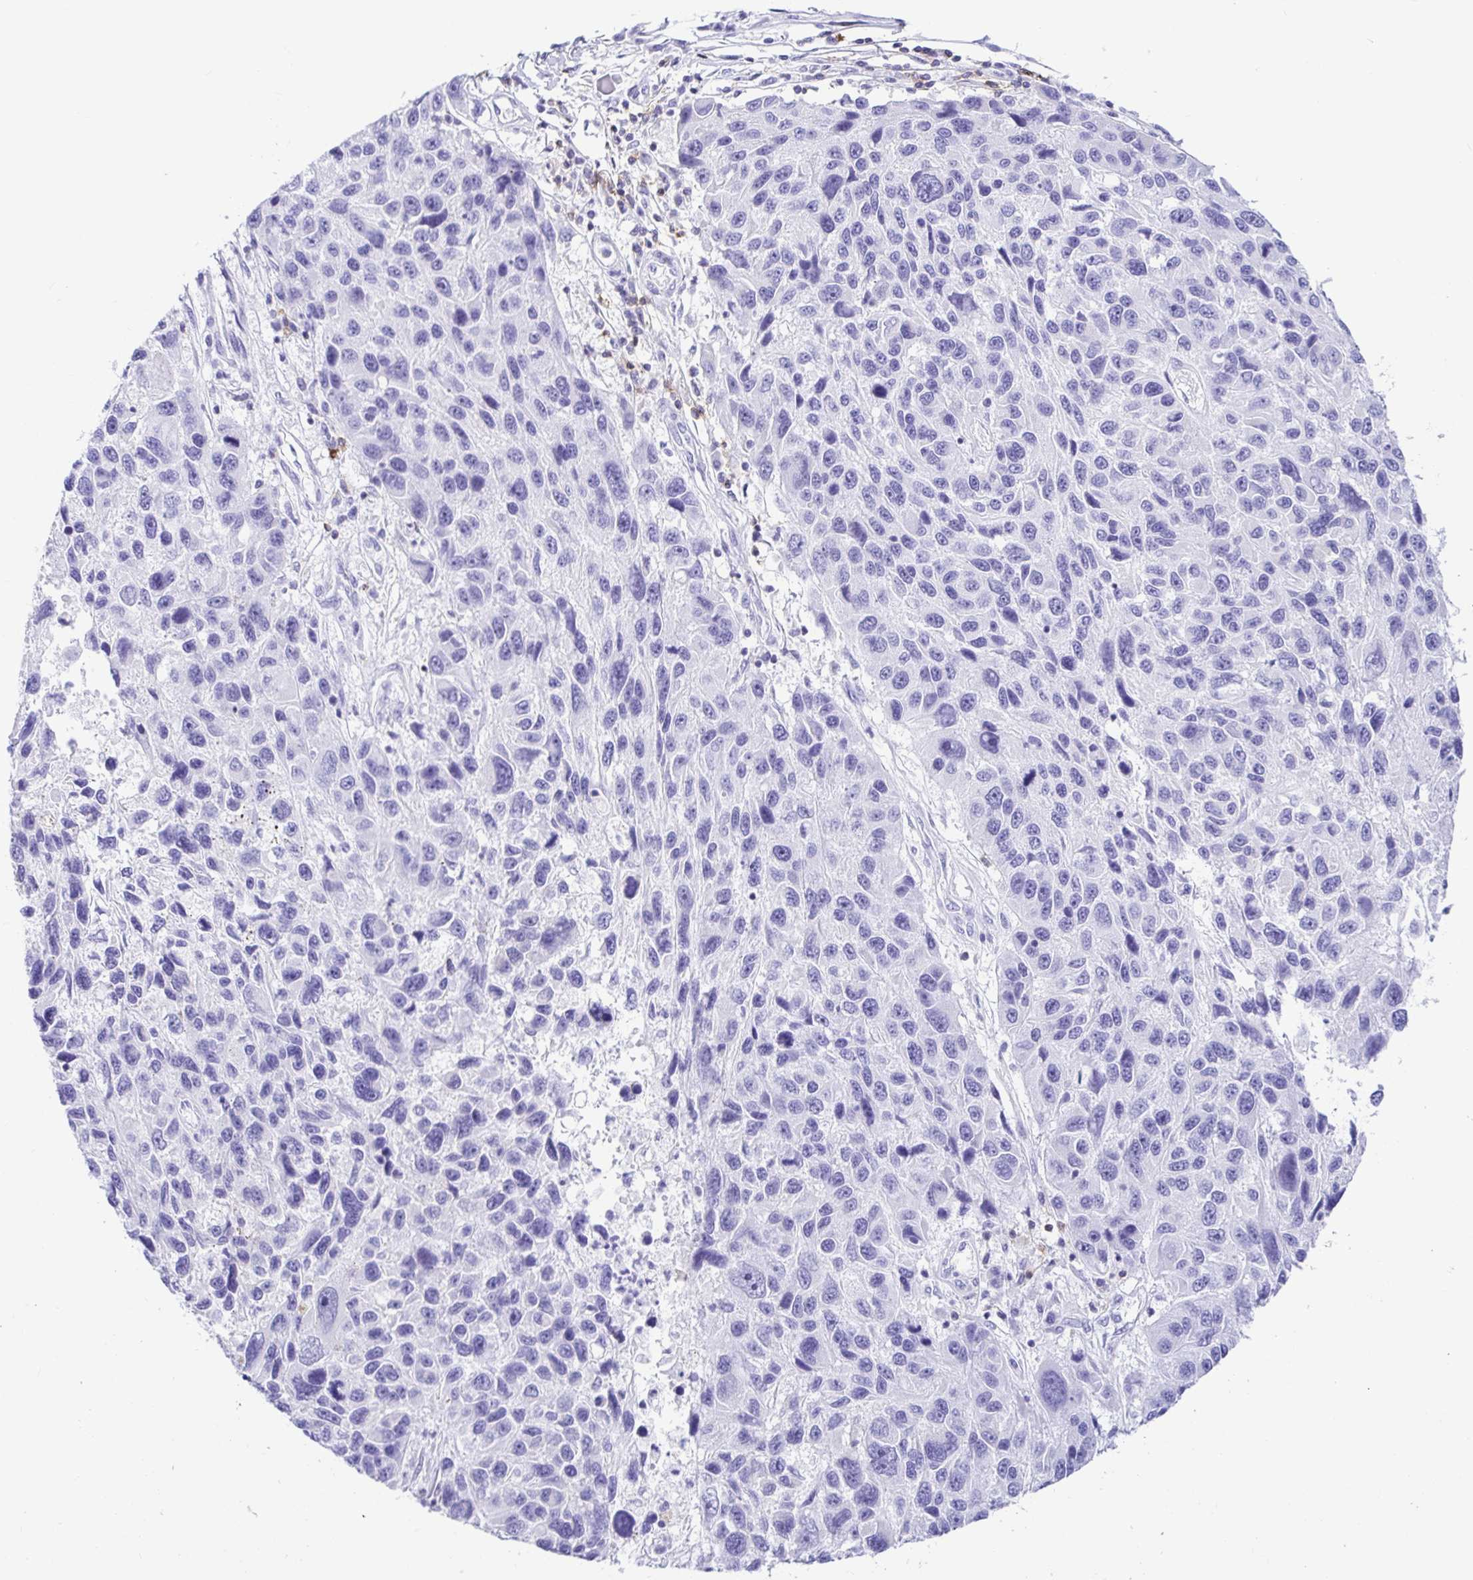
{"staining": {"intensity": "negative", "quantity": "none", "location": "none"}, "tissue": "melanoma", "cell_type": "Tumor cells", "image_type": "cancer", "snomed": [{"axis": "morphology", "description": "Malignant melanoma, NOS"}, {"axis": "topography", "description": "Skin"}], "caption": "Tumor cells are negative for protein expression in human melanoma.", "gene": "CD5", "patient": {"sex": "male", "age": 53}}